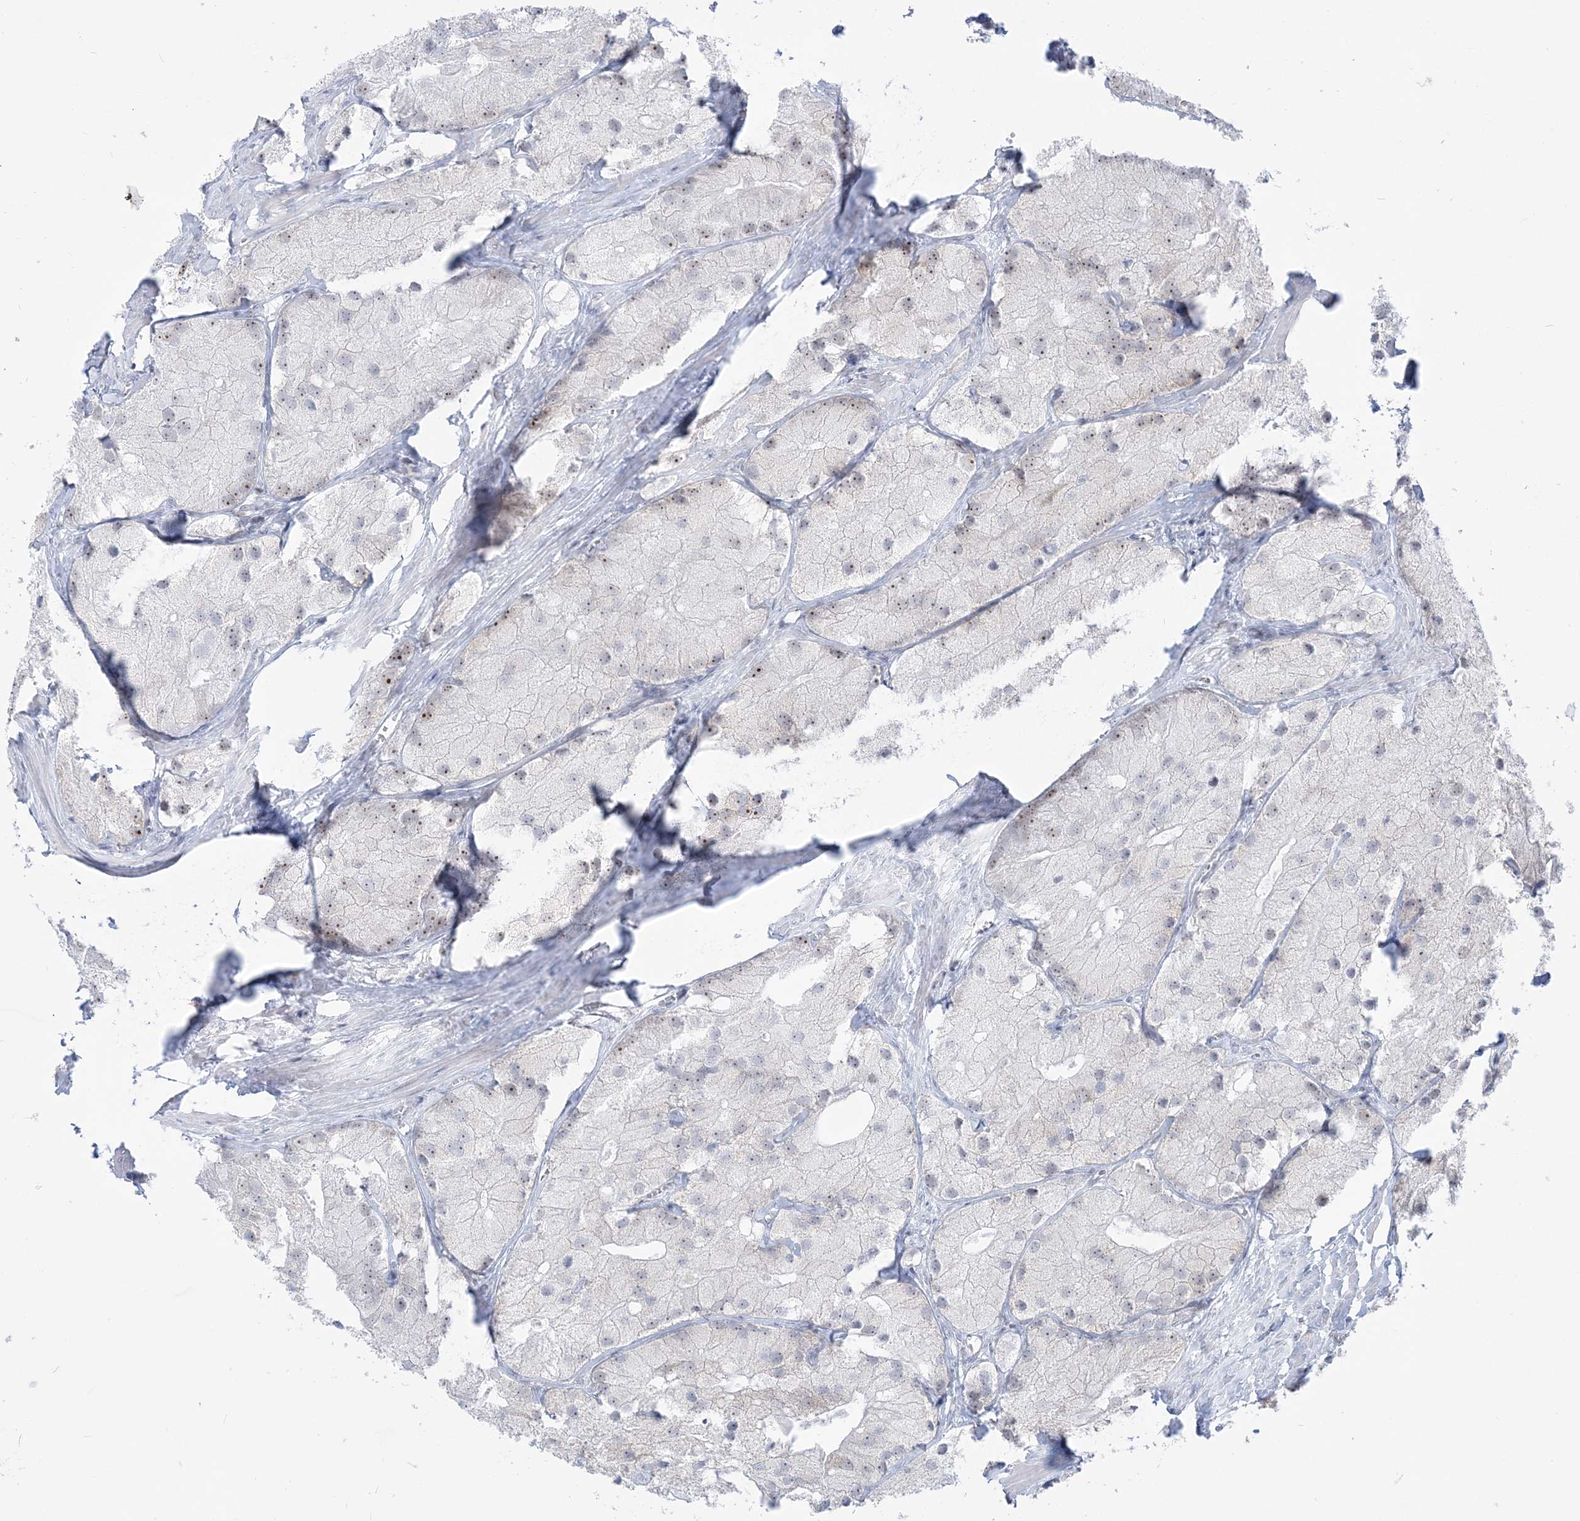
{"staining": {"intensity": "moderate", "quantity": "<25%", "location": "nuclear"}, "tissue": "prostate cancer", "cell_type": "Tumor cells", "image_type": "cancer", "snomed": [{"axis": "morphology", "description": "Adenocarcinoma, Low grade"}, {"axis": "topography", "description": "Prostate"}], "caption": "Low-grade adenocarcinoma (prostate) stained with DAB (3,3'-diaminobenzidine) immunohistochemistry shows low levels of moderate nuclear positivity in approximately <25% of tumor cells. (DAB (3,3'-diaminobenzidine) = brown stain, brightfield microscopy at high magnification).", "gene": "DDX21", "patient": {"sex": "male", "age": 69}}